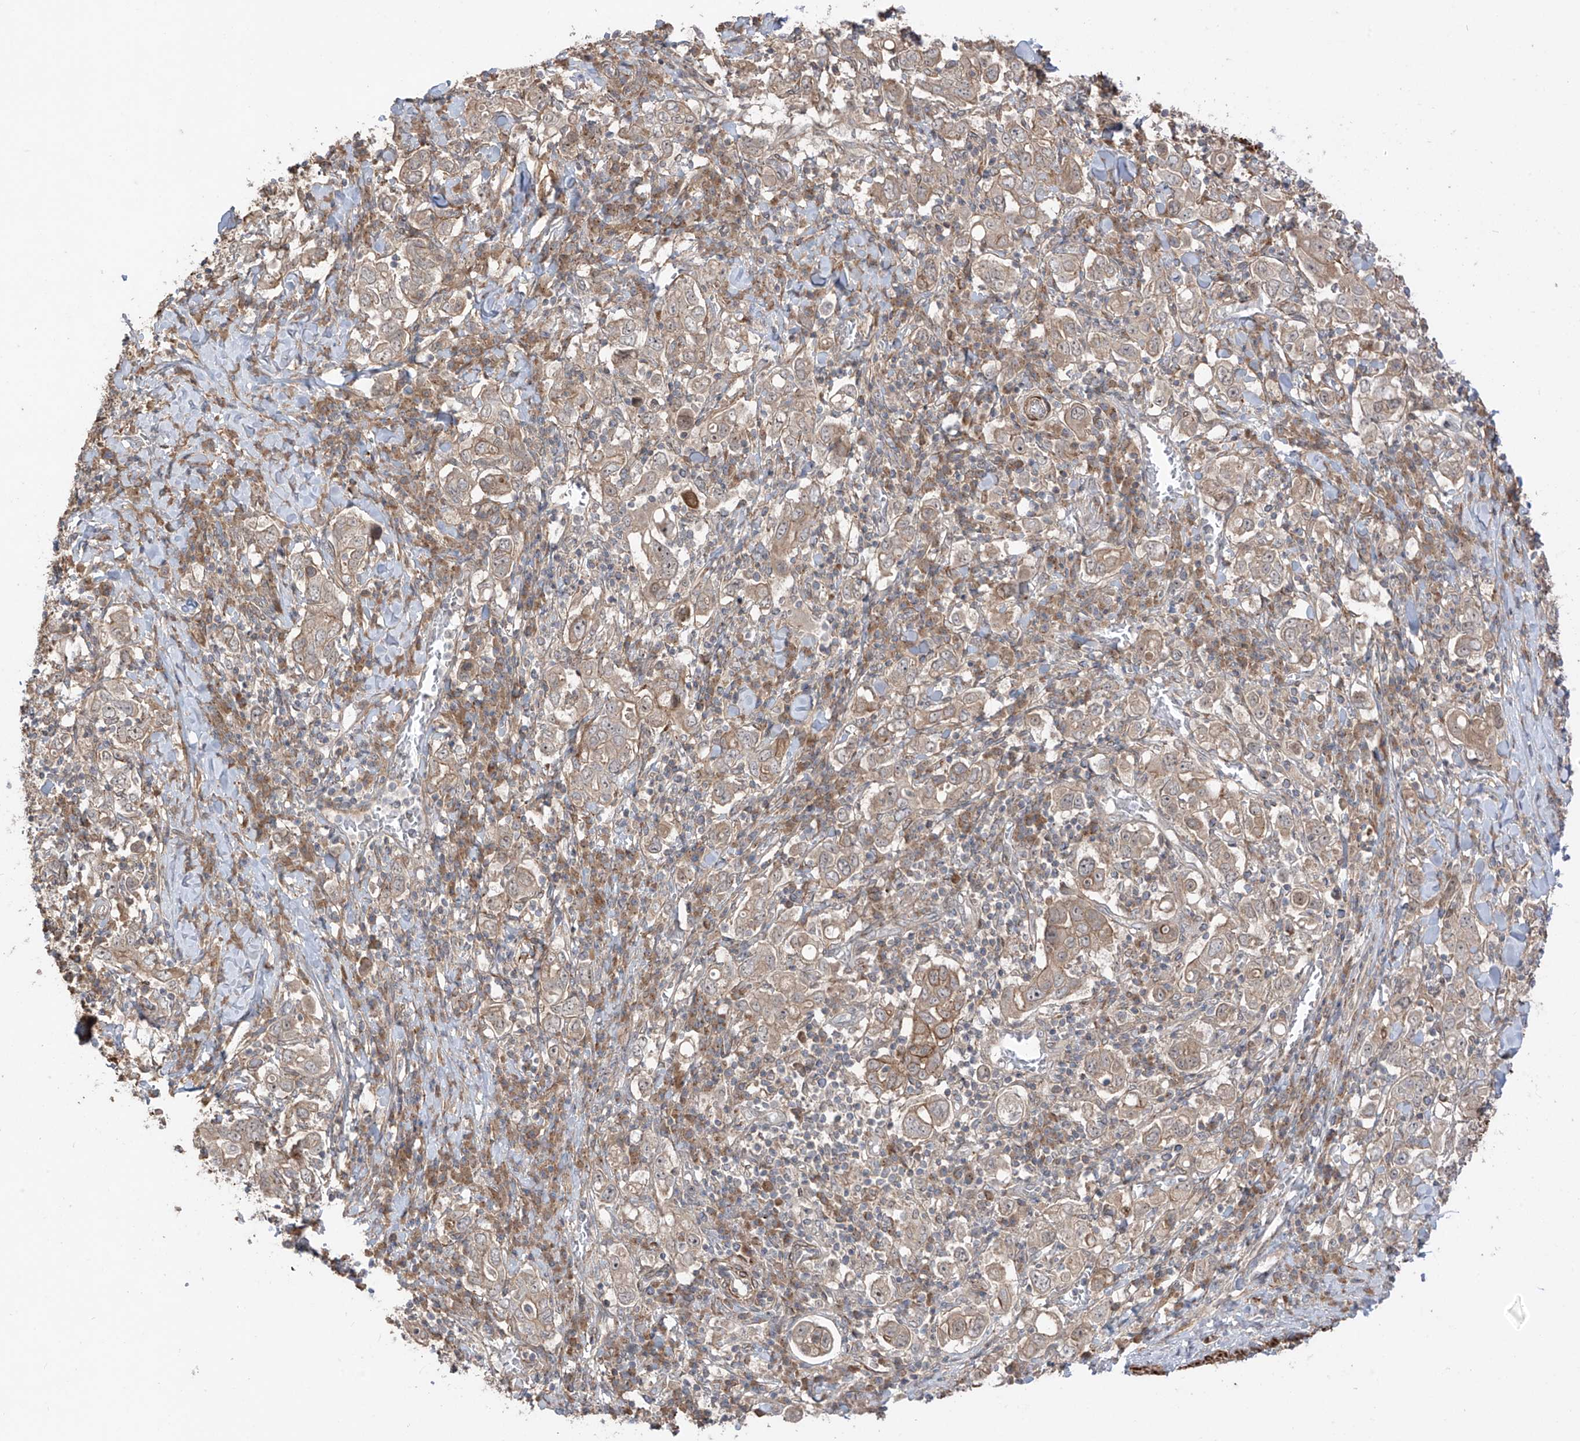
{"staining": {"intensity": "weak", "quantity": ">75%", "location": "cytoplasmic/membranous"}, "tissue": "stomach cancer", "cell_type": "Tumor cells", "image_type": "cancer", "snomed": [{"axis": "morphology", "description": "Adenocarcinoma, NOS"}, {"axis": "topography", "description": "Stomach, upper"}], "caption": "High-power microscopy captured an IHC photomicrograph of stomach adenocarcinoma, revealing weak cytoplasmic/membranous positivity in about >75% of tumor cells. The protein is stained brown, and the nuclei are stained in blue (DAB IHC with brightfield microscopy, high magnification).", "gene": "LRRC74A", "patient": {"sex": "male", "age": 62}}